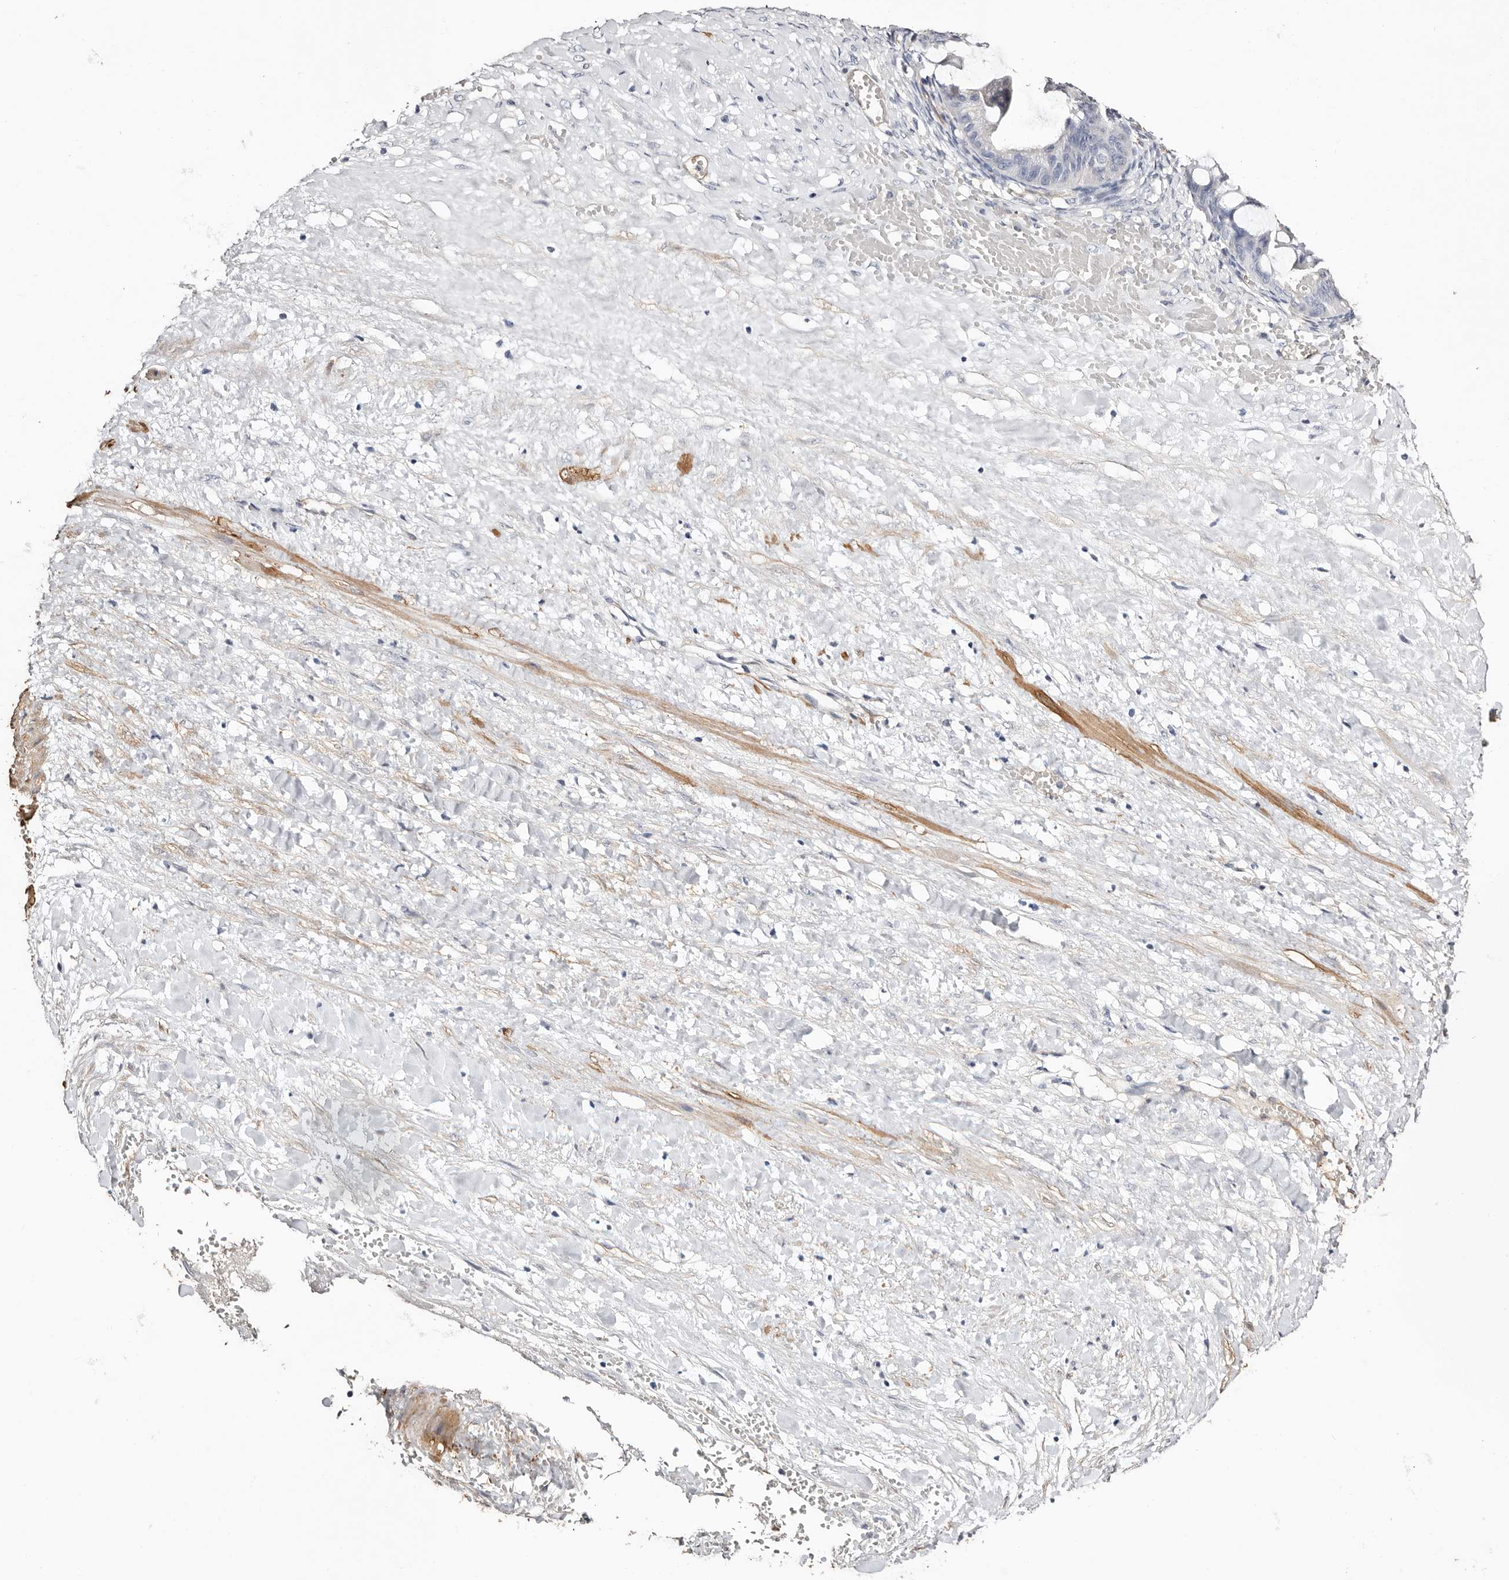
{"staining": {"intensity": "negative", "quantity": "none", "location": "none"}, "tissue": "ovarian cancer", "cell_type": "Tumor cells", "image_type": "cancer", "snomed": [{"axis": "morphology", "description": "Cystadenocarcinoma, mucinous, NOS"}, {"axis": "topography", "description": "Ovary"}], "caption": "Tumor cells show no significant protein positivity in mucinous cystadenocarcinoma (ovarian). (Stains: DAB (3,3'-diaminobenzidine) immunohistochemistry with hematoxylin counter stain, Microscopy: brightfield microscopy at high magnification).", "gene": "TGM2", "patient": {"sex": "female", "age": 73}}